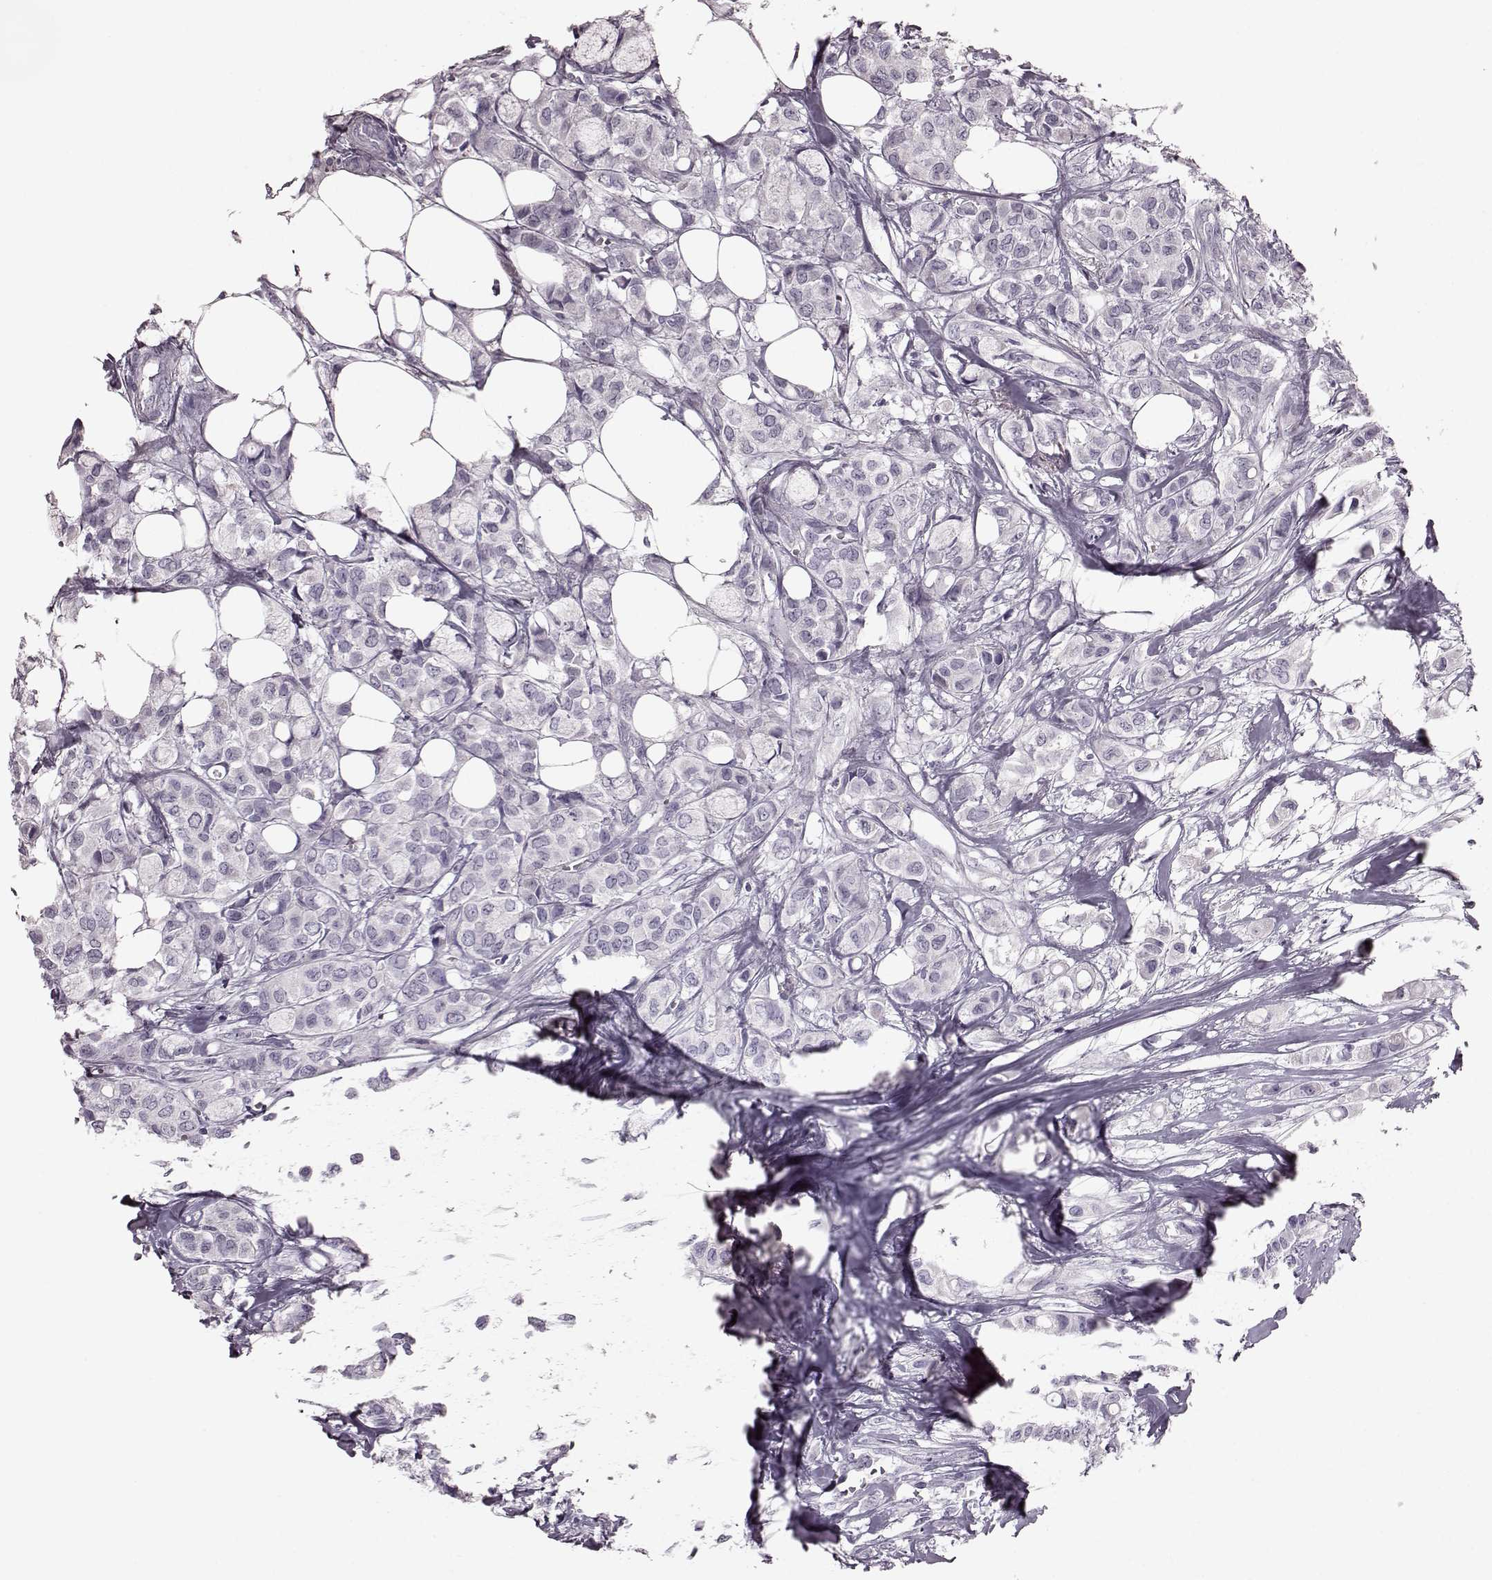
{"staining": {"intensity": "negative", "quantity": "none", "location": "none"}, "tissue": "breast cancer", "cell_type": "Tumor cells", "image_type": "cancer", "snomed": [{"axis": "morphology", "description": "Duct carcinoma"}, {"axis": "topography", "description": "Breast"}], "caption": "High magnification brightfield microscopy of breast intraductal carcinoma stained with DAB (3,3'-diaminobenzidine) (brown) and counterstained with hematoxylin (blue): tumor cells show no significant positivity.", "gene": "TRPM1", "patient": {"sex": "female", "age": 85}}